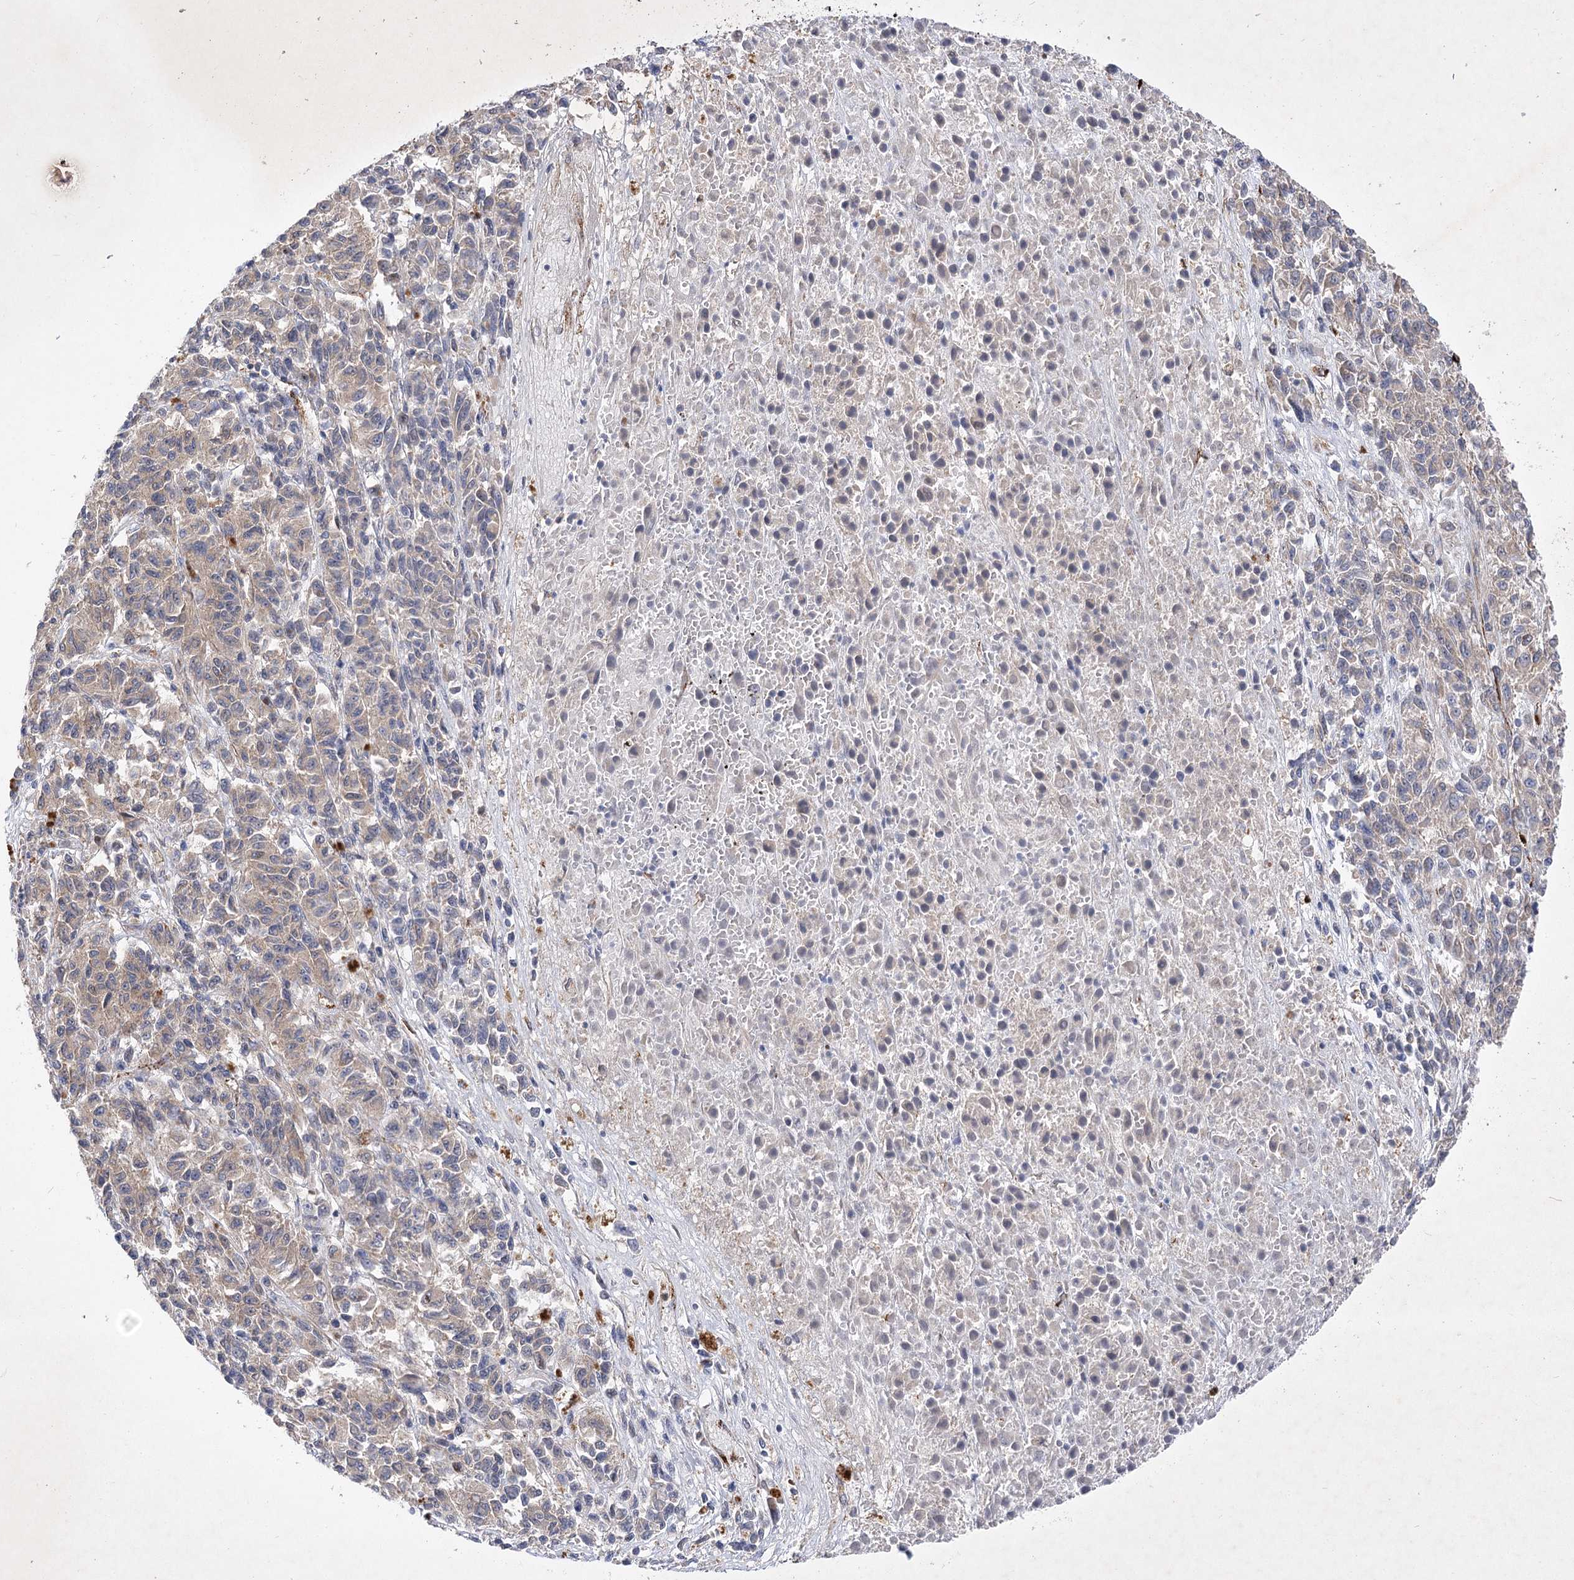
{"staining": {"intensity": "weak", "quantity": "<25%", "location": "cytoplasmic/membranous"}, "tissue": "melanoma", "cell_type": "Tumor cells", "image_type": "cancer", "snomed": [{"axis": "morphology", "description": "Malignant melanoma, Metastatic site"}, {"axis": "topography", "description": "Lung"}], "caption": "Immunohistochemical staining of human malignant melanoma (metastatic site) displays no significant positivity in tumor cells.", "gene": "ARHGAP31", "patient": {"sex": "male", "age": 64}}